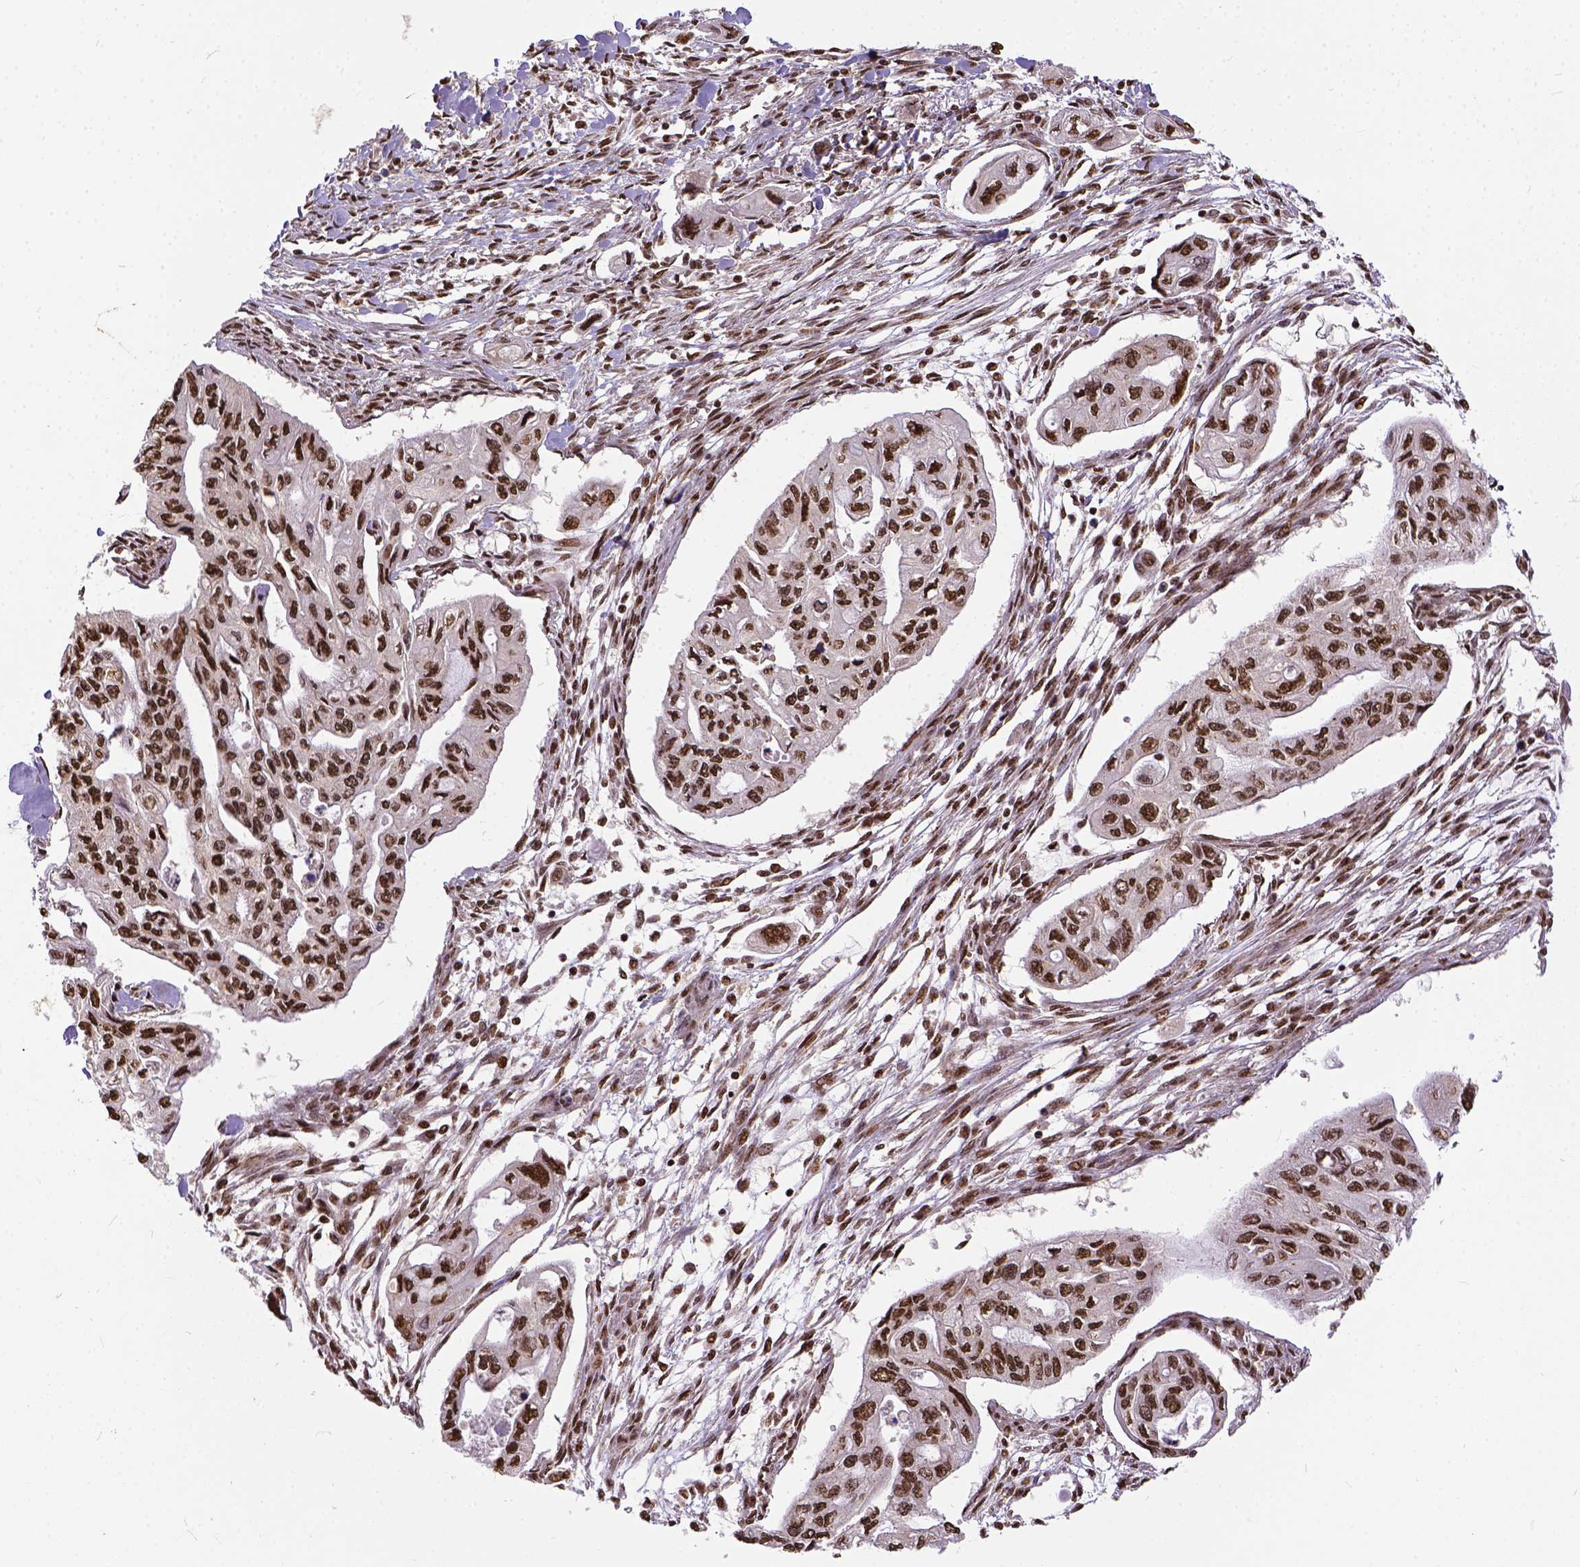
{"staining": {"intensity": "strong", "quantity": ">75%", "location": "nuclear"}, "tissue": "pancreatic cancer", "cell_type": "Tumor cells", "image_type": "cancer", "snomed": [{"axis": "morphology", "description": "Adenocarcinoma, NOS"}, {"axis": "topography", "description": "Pancreas"}], "caption": "Tumor cells show high levels of strong nuclear positivity in about >75% of cells in pancreatic cancer (adenocarcinoma).", "gene": "NACC1", "patient": {"sex": "female", "age": 76}}